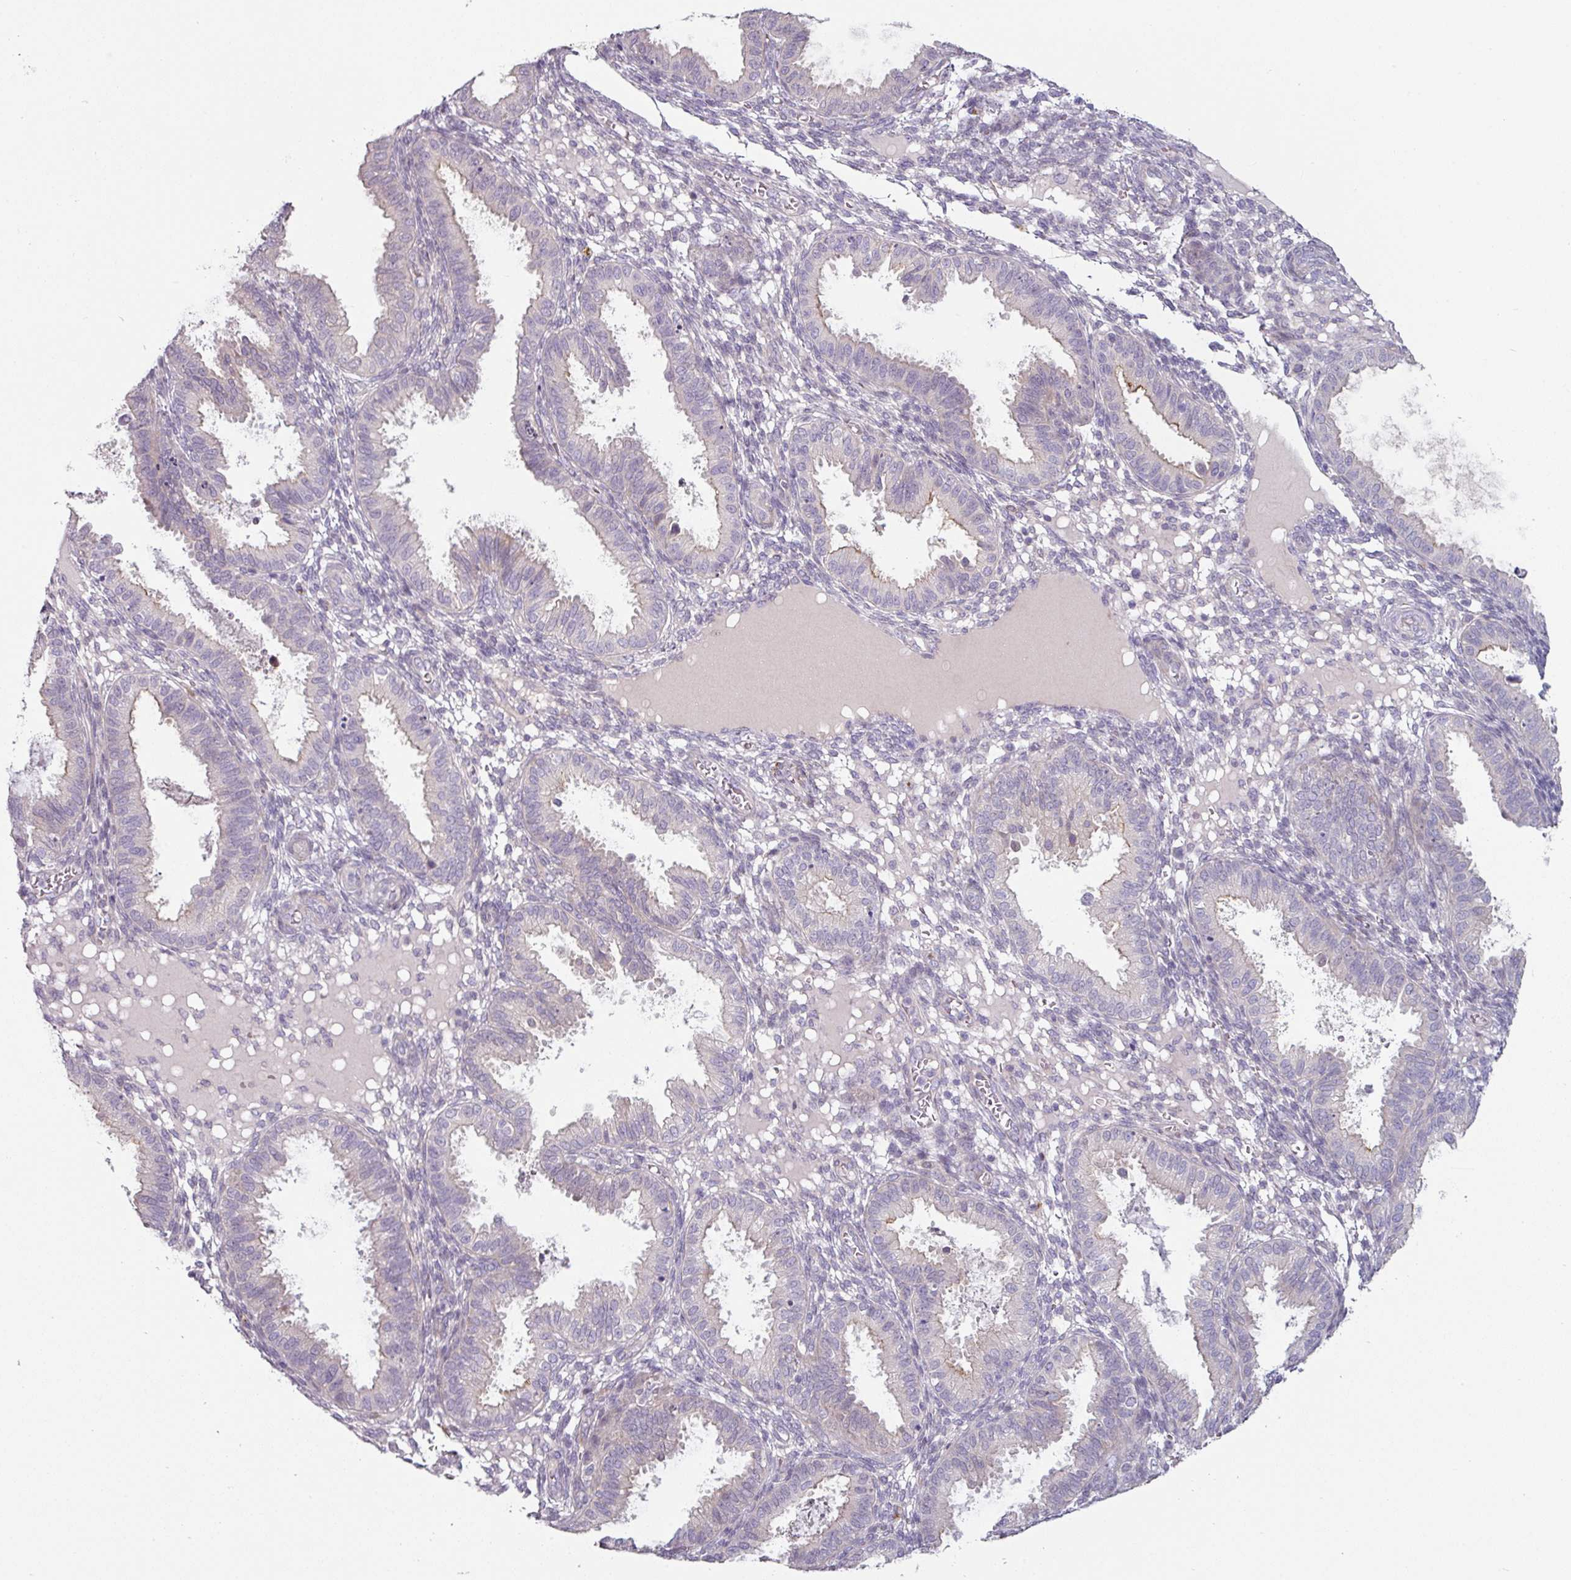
{"staining": {"intensity": "negative", "quantity": "none", "location": "none"}, "tissue": "endometrium", "cell_type": "Cells in endometrial stroma", "image_type": "normal", "snomed": [{"axis": "morphology", "description": "Normal tissue, NOS"}, {"axis": "topography", "description": "Endometrium"}], "caption": "A histopathology image of human endometrium is negative for staining in cells in endometrial stroma.", "gene": "MTMR14", "patient": {"sex": "female", "age": 33}}